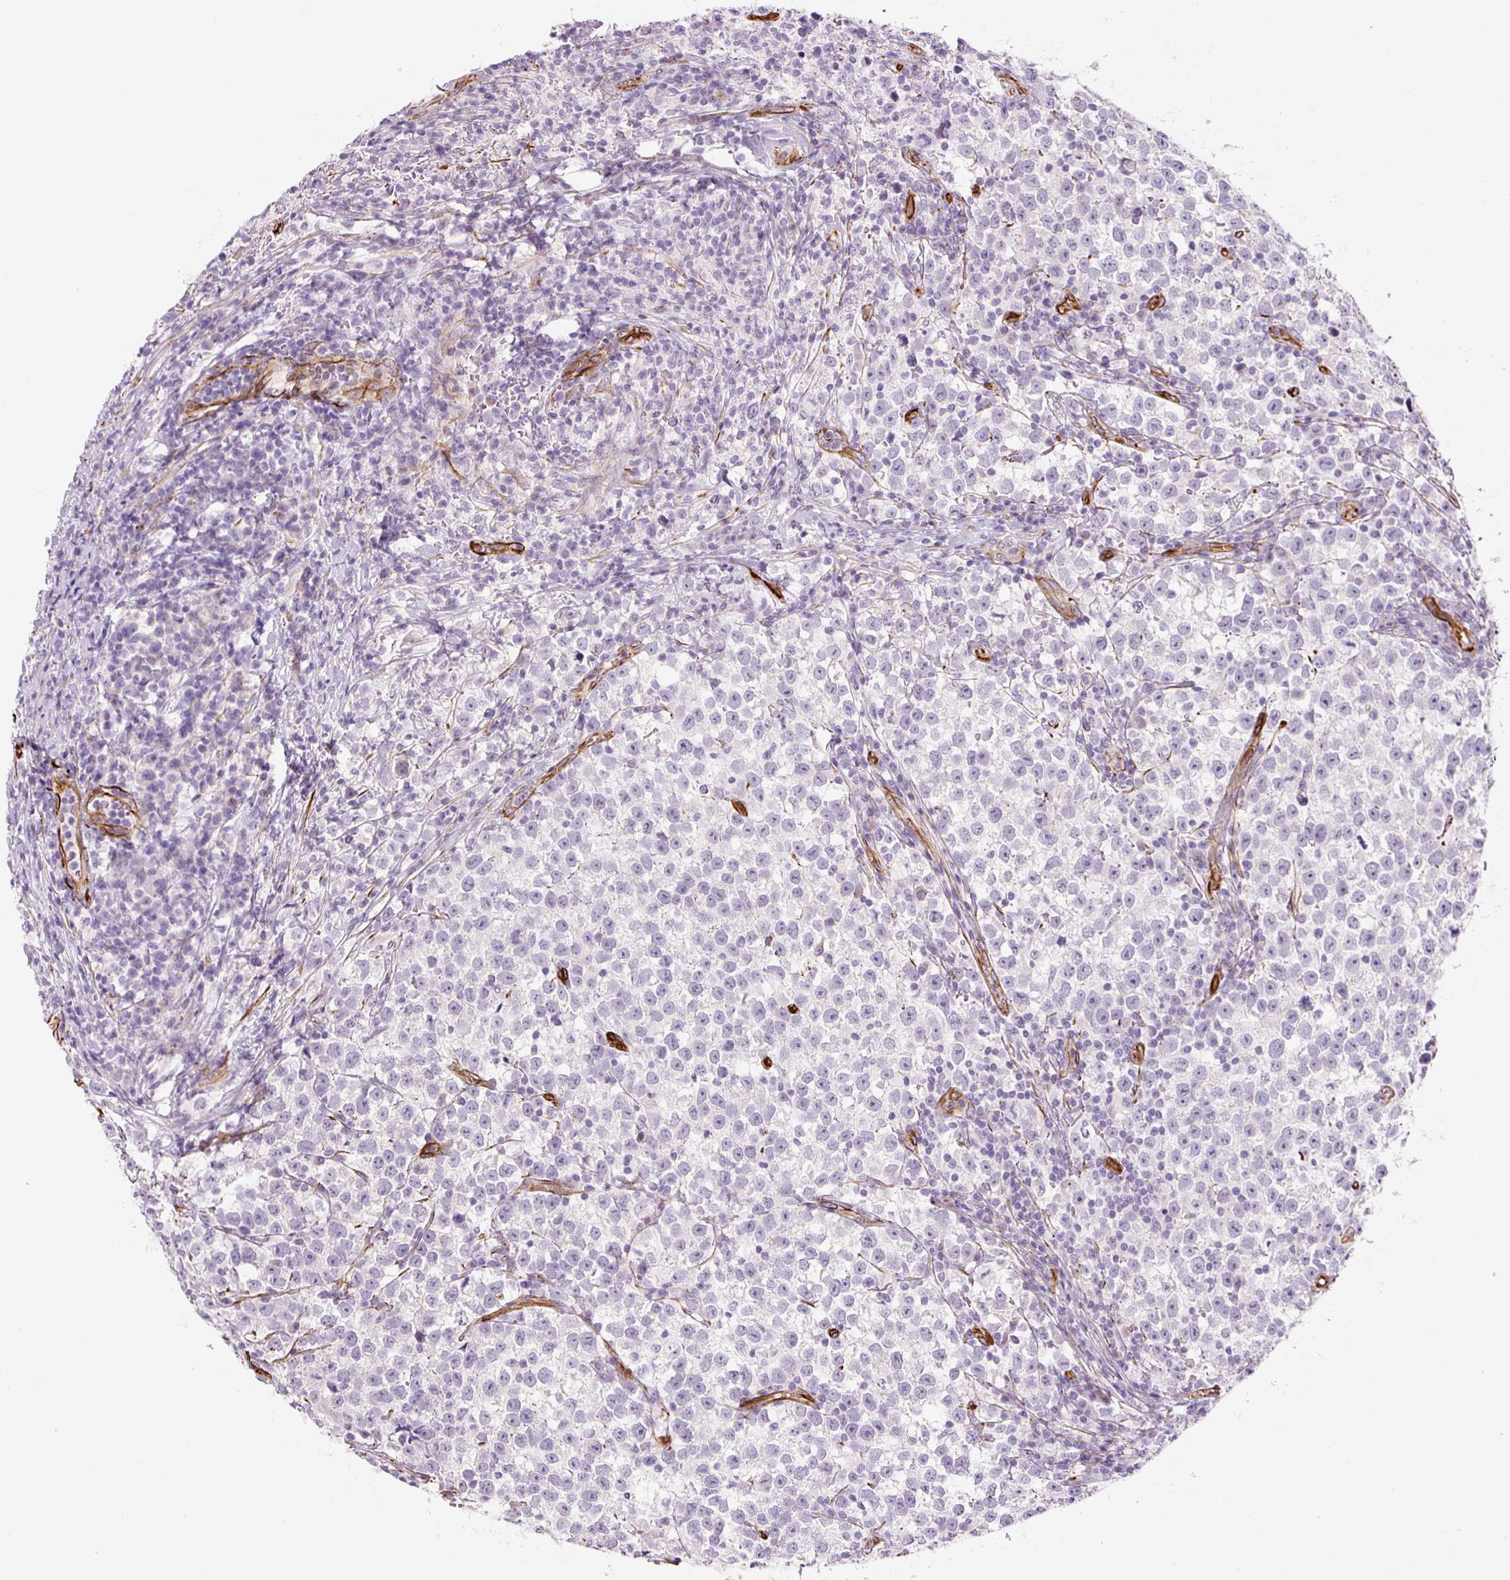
{"staining": {"intensity": "negative", "quantity": "none", "location": "none"}, "tissue": "testis cancer", "cell_type": "Tumor cells", "image_type": "cancer", "snomed": [{"axis": "morphology", "description": "Normal tissue, NOS"}, {"axis": "morphology", "description": "Seminoma, NOS"}, {"axis": "topography", "description": "Testis"}], "caption": "Seminoma (testis) was stained to show a protein in brown. There is no significant expression in tumor cells.", "gene": "NES", "patient": {"sex": "male", "age": 43}}